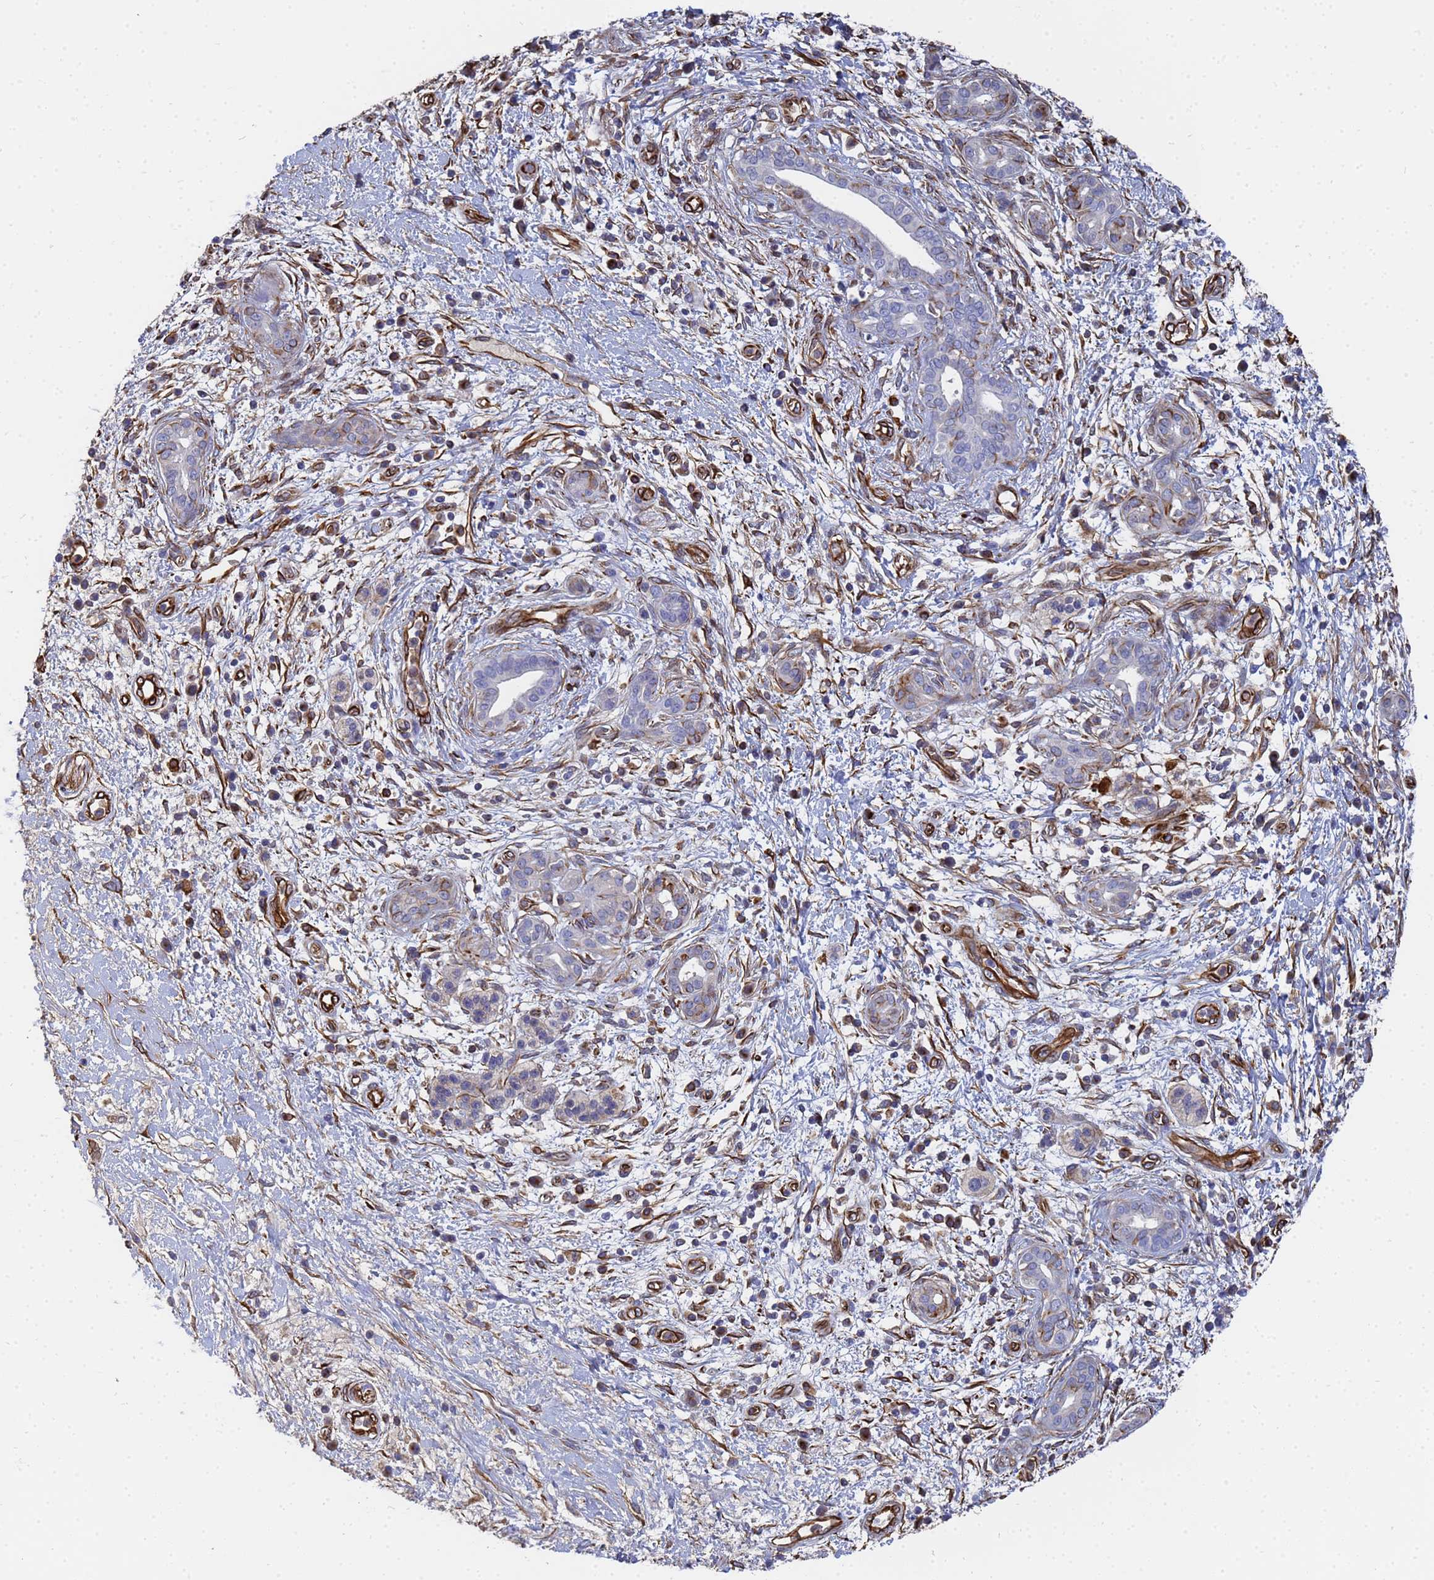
{"staining": {"intensity": "negative", "quantity": "none", "location": "none"}, "tissue": "pancreatic cancer", "cell_type": "Tumor cells", "image_type": "cancer", "snomed": [{"axis": "morphology", "description": "Adenocarcinoma, NOS"}, {"axis": "topography", "description": "Pancreas"}], "caption": "A histopathology image of pancreatic cancer stained for a protein displays no brown staining in tumor cells. (DAB (3,3'-diaminobenzidine) immunohistochemistry, high magnification).", "gene": "SYT13", "patient": {"sex": "male", "age": 78}}